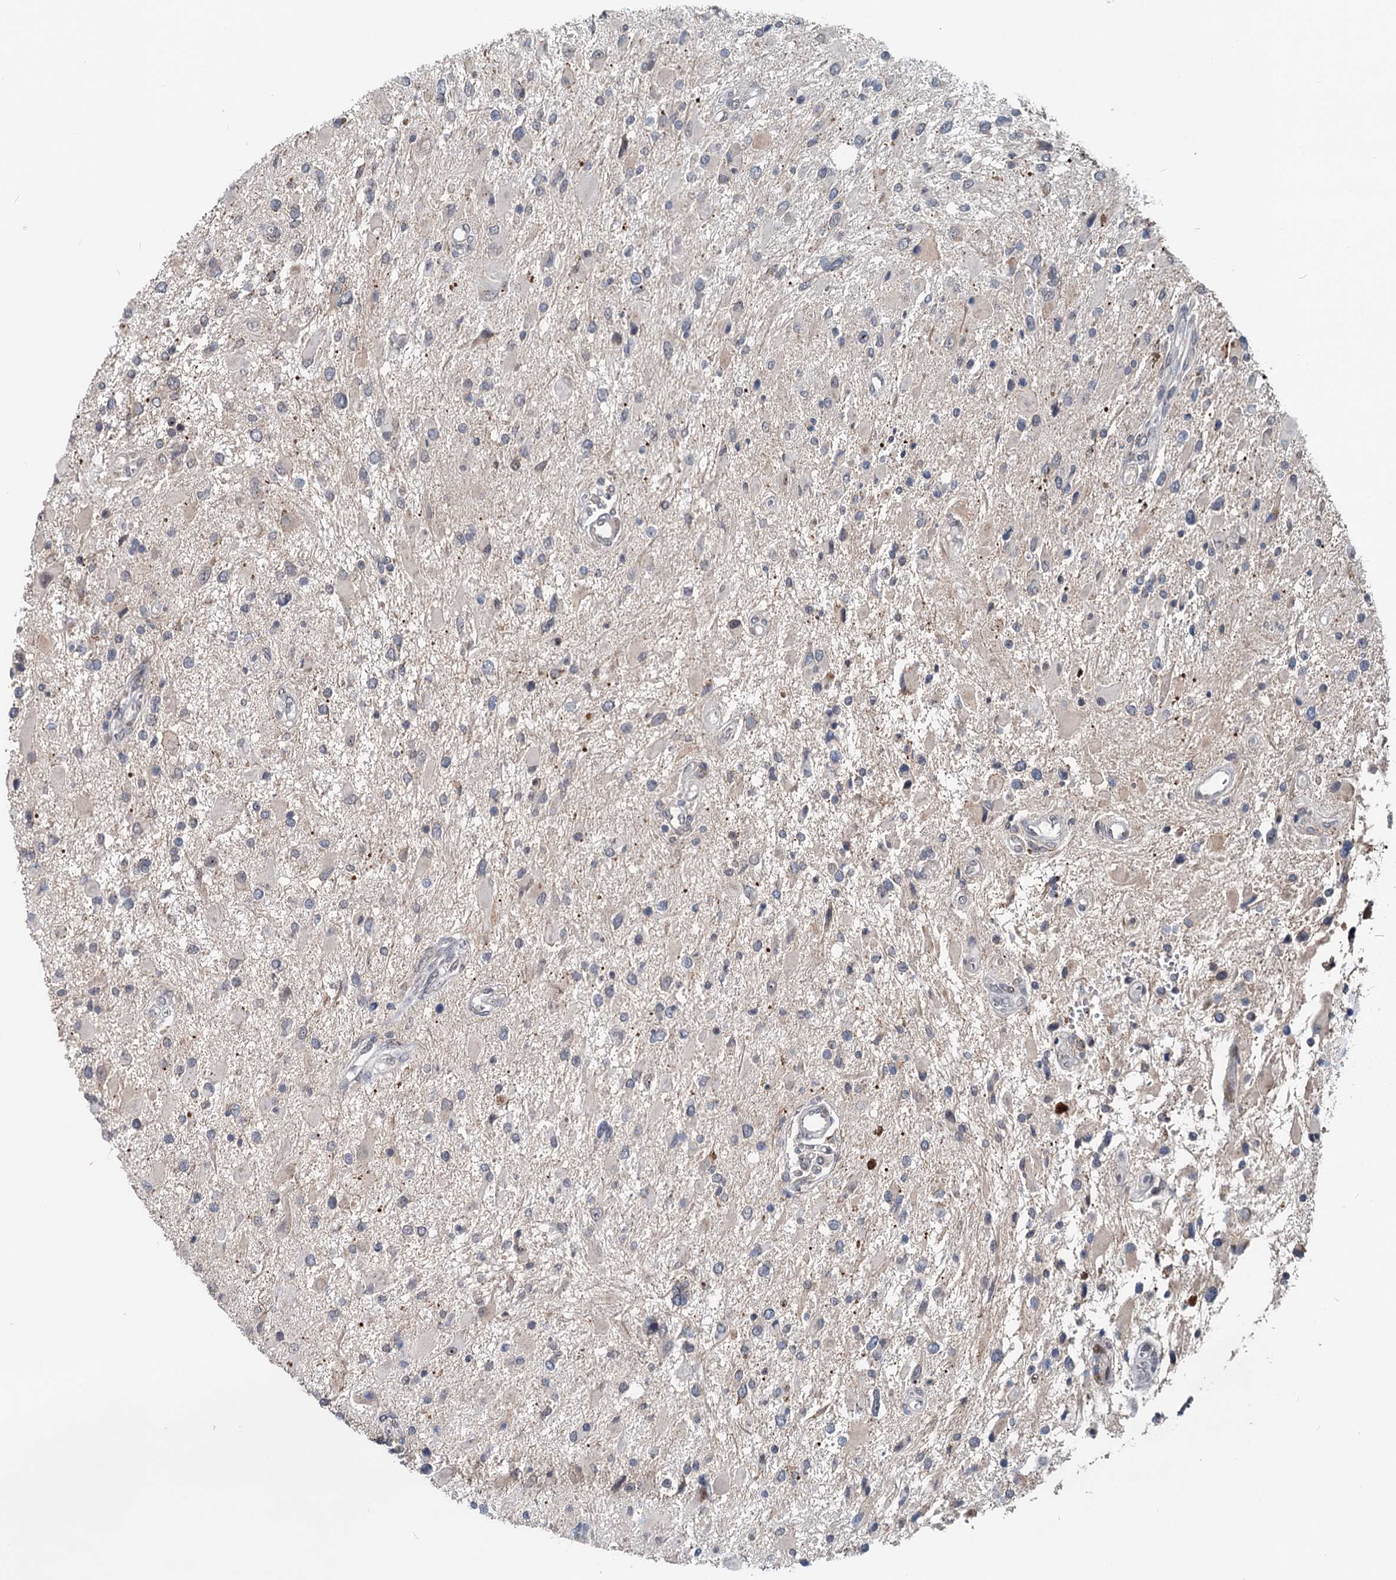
{"staining": {"intensity": "negative", "quantity": "none", "location": "none"}, "tissue": "glioma", "cell_type": "Tumor cells", "image_type": "cancer", "snomed": [{"axis": "morphology", "description": "Glioma, malignant, High grade"}, {"axis": "topography", "description": "Brain"}], "caption": "Immunohistochemistry (IHC) micrograph of neoplastic tissue: glioma stained with DAB displays no significant protein positivity in tumor cells.", "gene": "RITA1", "patient": {"sex": "male", "age": 53}}